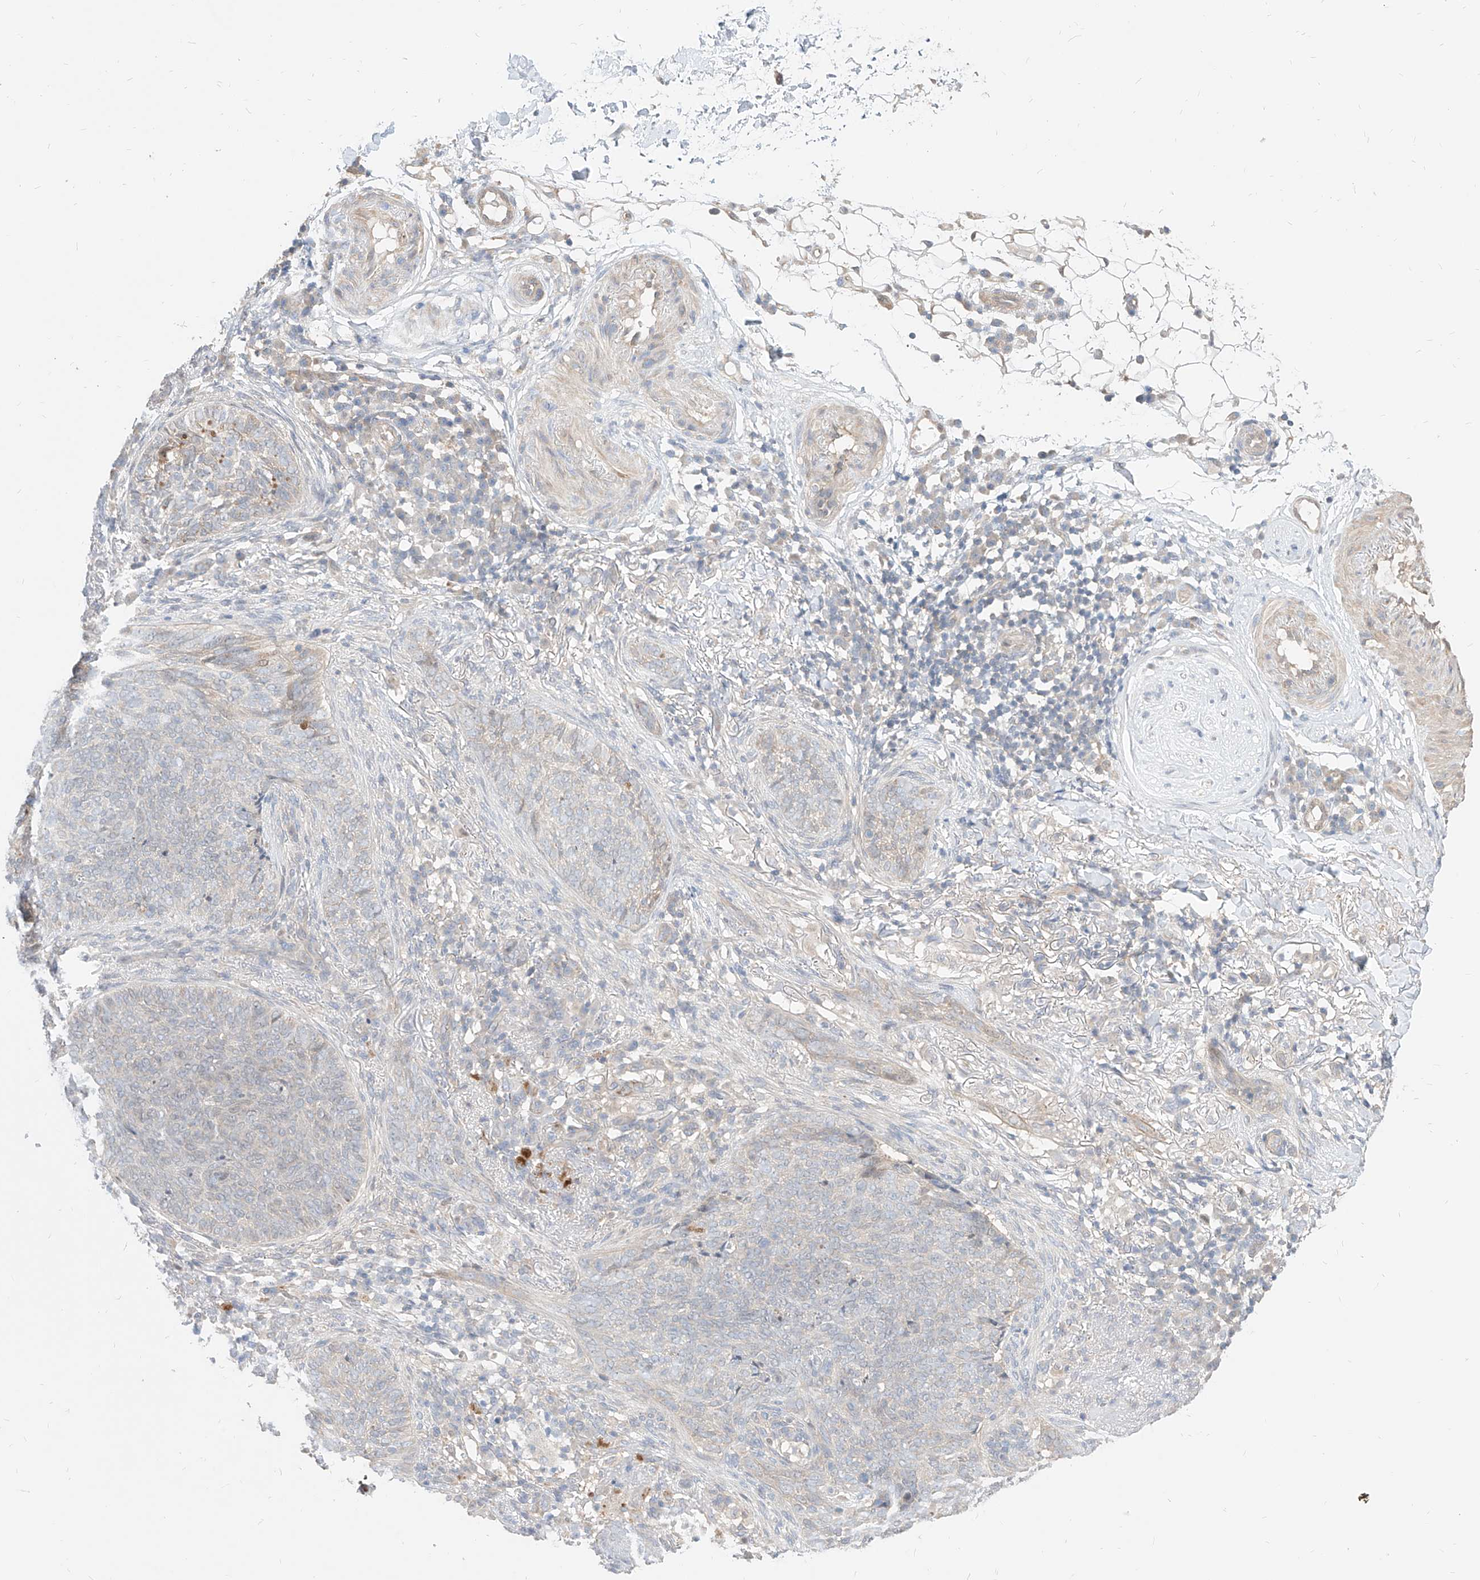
{"staining": {"intensity": "weak", "quantity": "<25%", "location": "cytoplasmic/membranous"}, "tissue": "skin cancer", "cell_type": "Tumor cells", "image_type": "cancer", "snomed": [{"axis": "morphology", "description": "Basal cell carcinoma"}, {"axis": "topography", "description": "Skin"}], "caption": "The micrograph displays no significant positivity in tumor cells of skin basal cell carcinoma.", "gene": "TSNAX", "patient": {"sex": "male", "age": 85}}